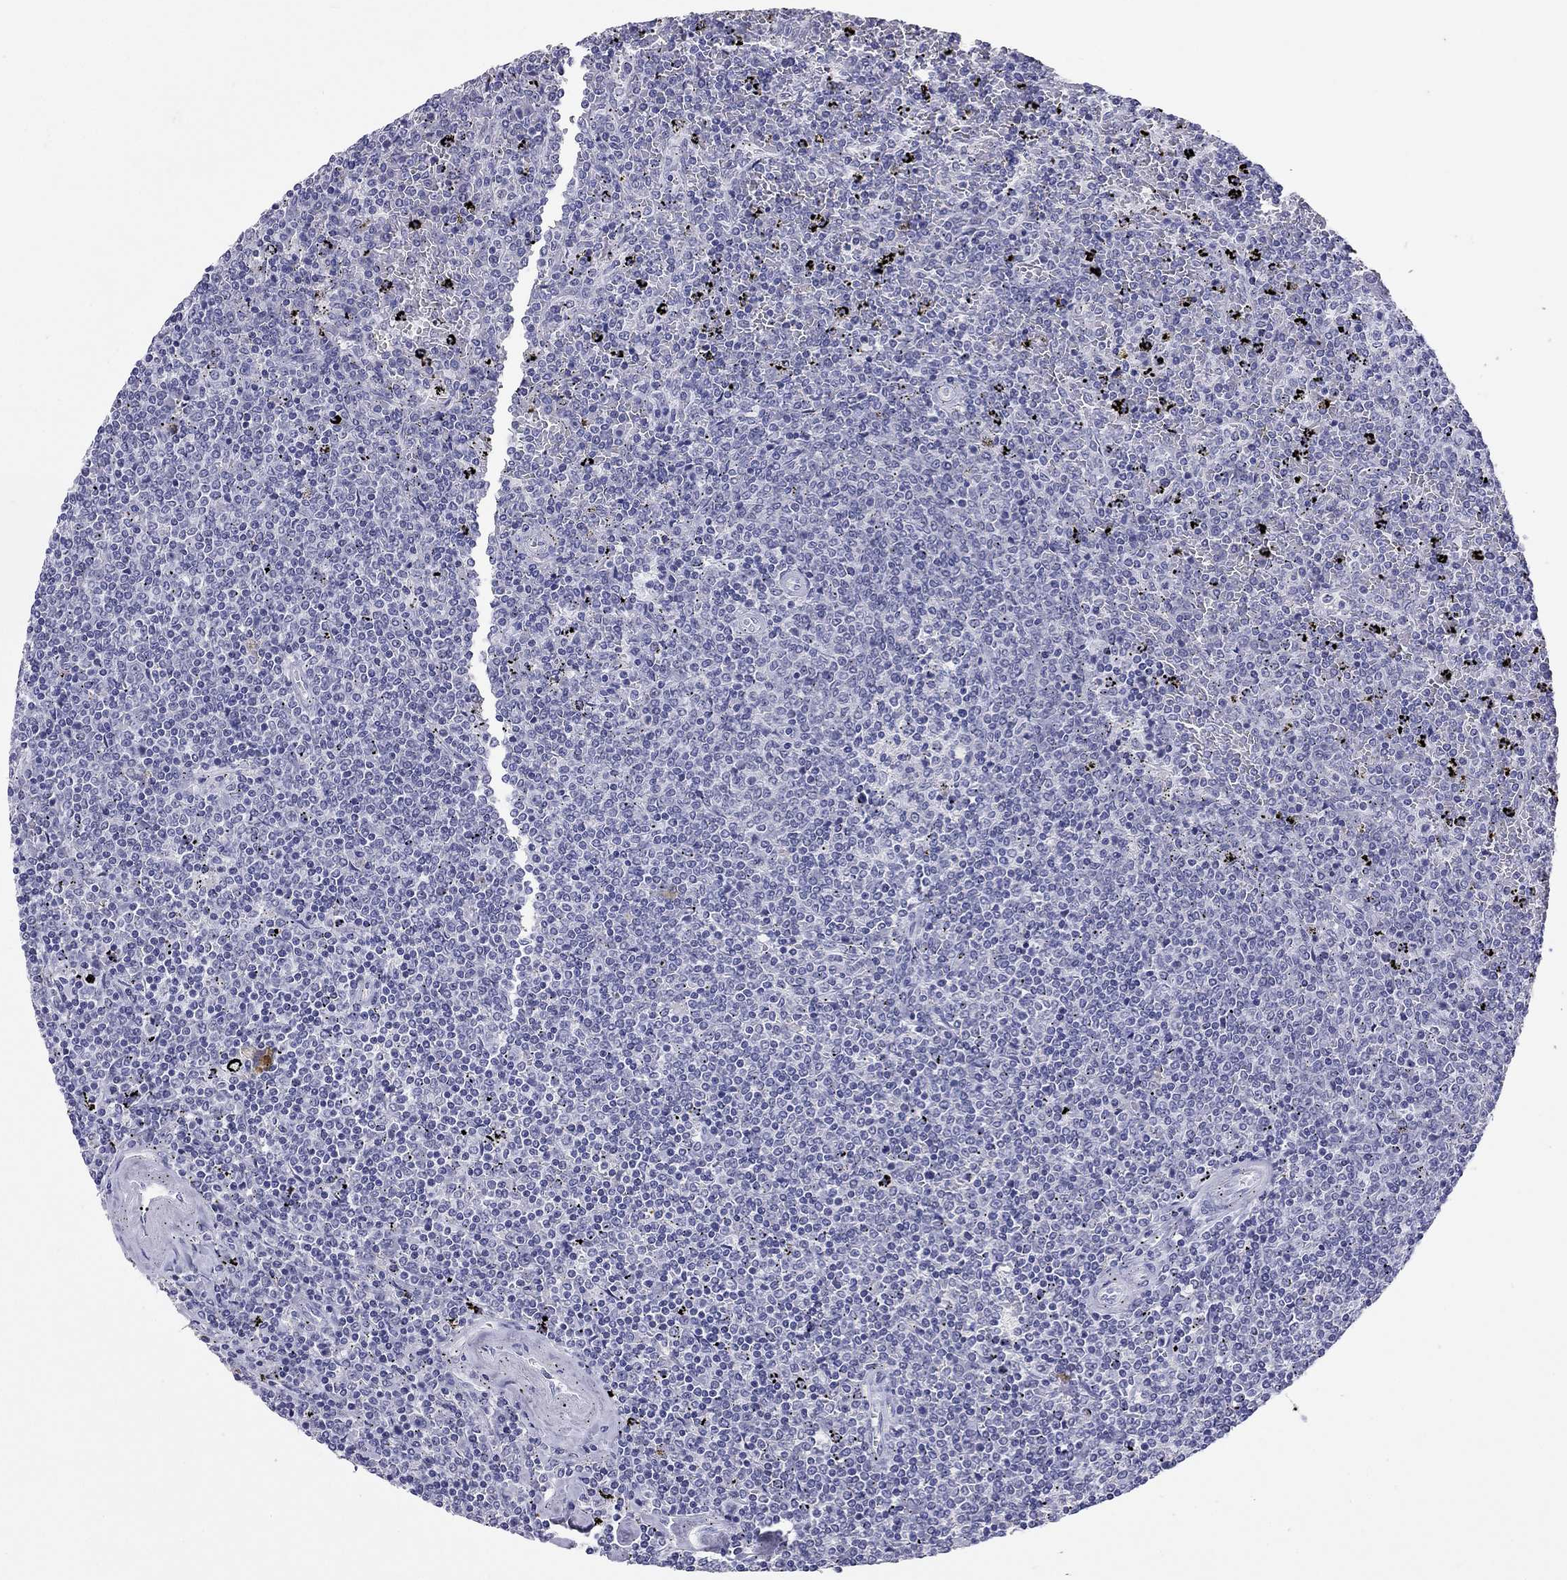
{"staining": {"intensity": "negative", "quantity": "none", "location": "none"}, "tissue": "lymphoma", "cell_type": "Tumor cells", "image_type": "cancer", "snomed": [{"axis": "morphology", "description": "Malignant lymphoma, non-Hodgkin's type, Low grade"}, {"axis": "topography", "description": "Spleen"}], "caption": "Immunohistochemistry micrograph of low-grade malignant lymphoma, non-Hodgkin's type stained for a protein (brown), which displays no staining in tumor cells.", "gene": "ARMC12", "patient": {"sex": "female", "age": 77}}